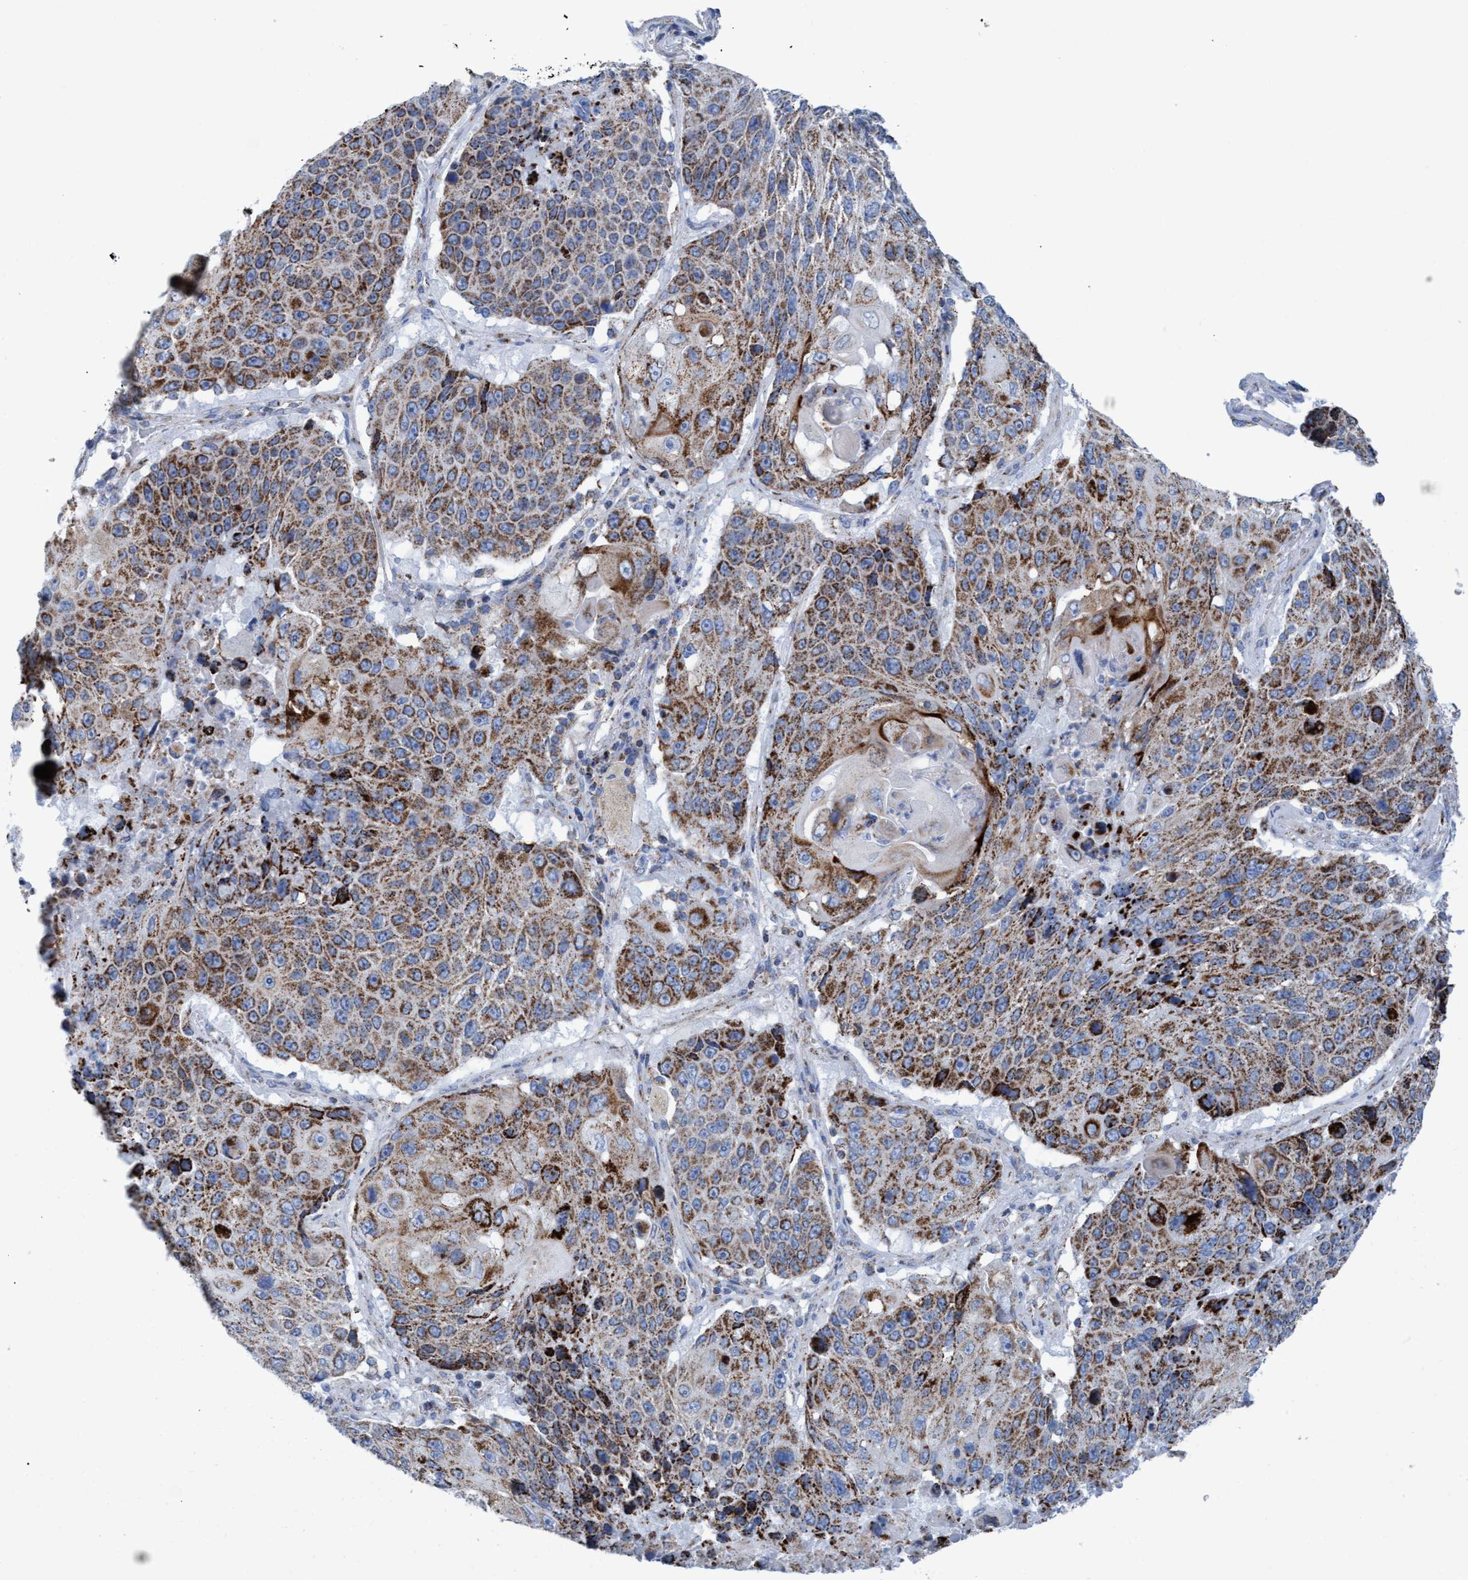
{"staining": {"intensity": "moderate", "quantity": ">75%", "location": "cytoplasmic/membranous"}, "tissue": "lung cancer", "cell_type": "Tumor cells", "image_type": "cancer", "snomed": [{"axis": "morphology", "description": "Squamous cell carcinoma, NOS"}, {"axis": "topography", "description": "Lung"}], "caption": "This is a photomicrograph of immunohistochemistry (IHC) staining of lung cancer, which shows moderate expression in the cytoplasmic/membranous of tumor cells.", "gene": "GGA3", "patient": {"sex": "male", "age": 61}}